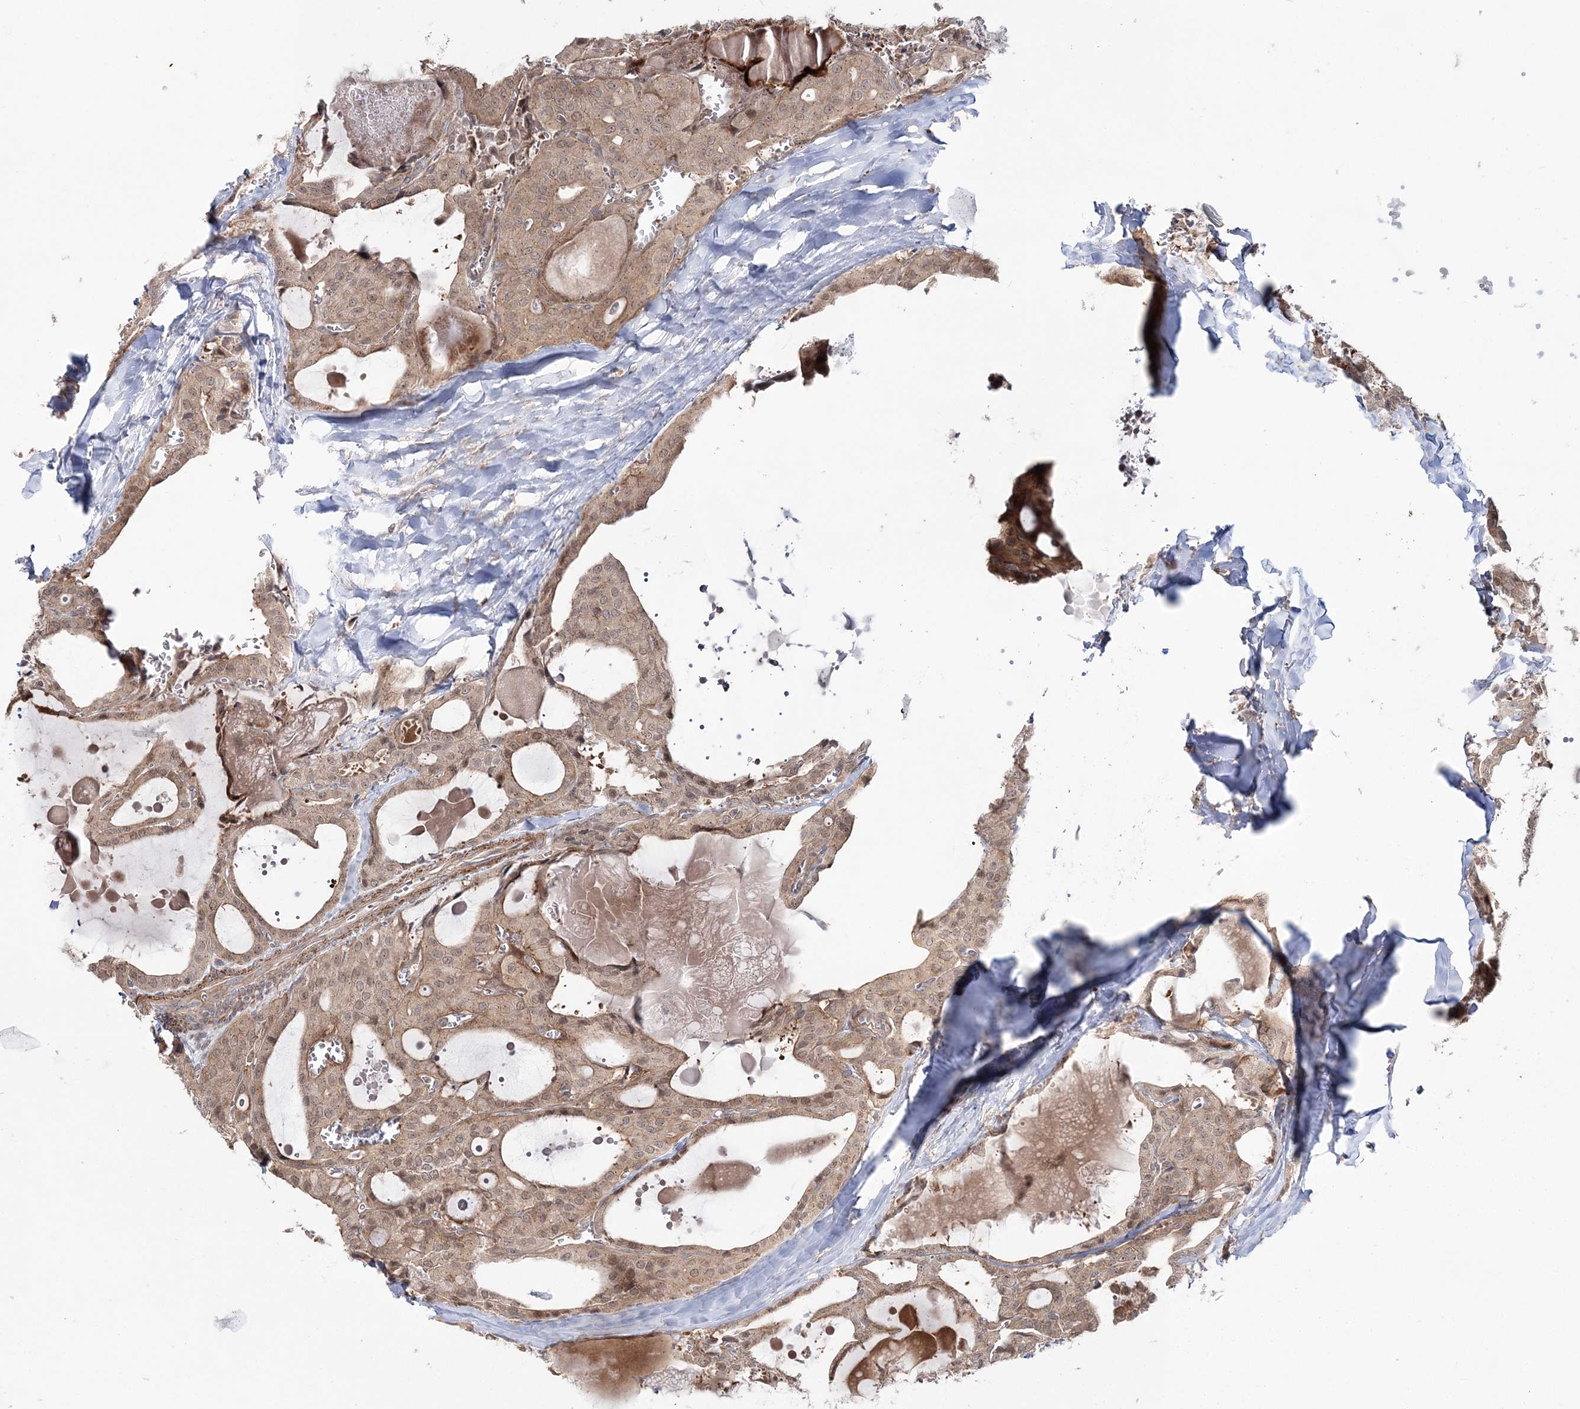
{"staining": {"intensity": "weak", "quantity": ">75%", "location": "cytoplasmic/membranous,nuclear"}, "tissue": "thyroid cancer", "cell_type": "Tumor cells", "image_type": "cancer", "snomed": [{"axis": "morphology", "description": "Papillary adenocarcinoma, NOS"}, {"axis": "topography", "description": "Thyroid gland"}], "caption": "The micrograph demonstrates staining of papillary adenocarcinoma (thyroid), revealing weak cytoplasmic/membranous and nuclear protein positivity (brown color) within tumor cells.", "gene": "MOCS2", "patient": {"sex": "male", "age": 52}}